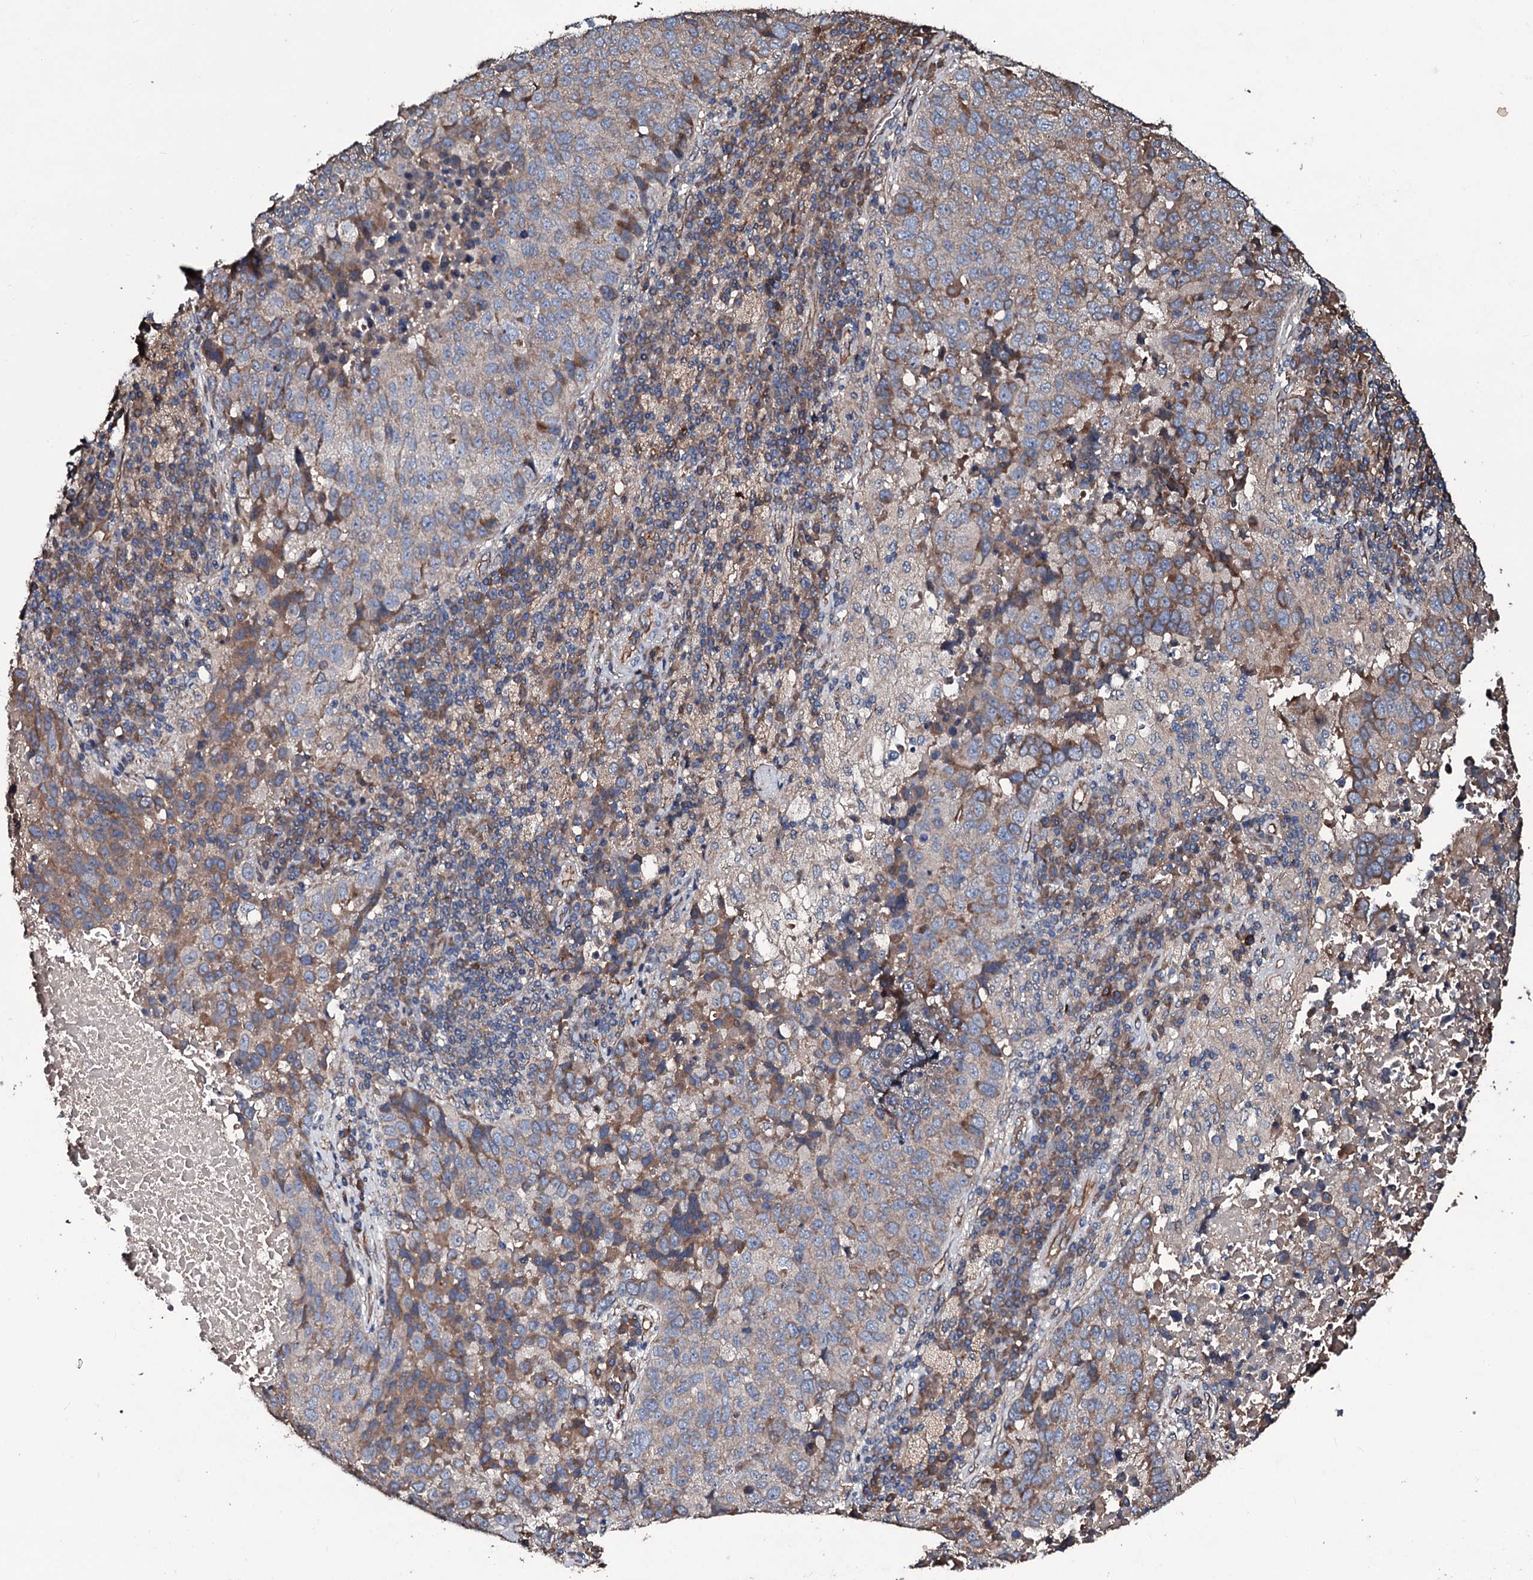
{"staining": {"intensity": "moderate", "quantity": "25%-75%", "location": "cytoplasmic/membranous"}, "tissue": "lung cancer", "cell_type": "Tumor cells", "image_type": "cancer", "snomed": [{"axis": "morphology", "description": "Squamous cell carcinoma, NOS"}, {"axis": "topography", "description": "Lung"}], "caption": "Immunohistochemical staining of human lung cancer (squamous cell carcinoma) shows medium levels of moderate cytoplasmic/membranous expression in about 25%-75% of tumor cells.", "gene": "DMAC2", "patient": {"sex": "male", "age": 73}}